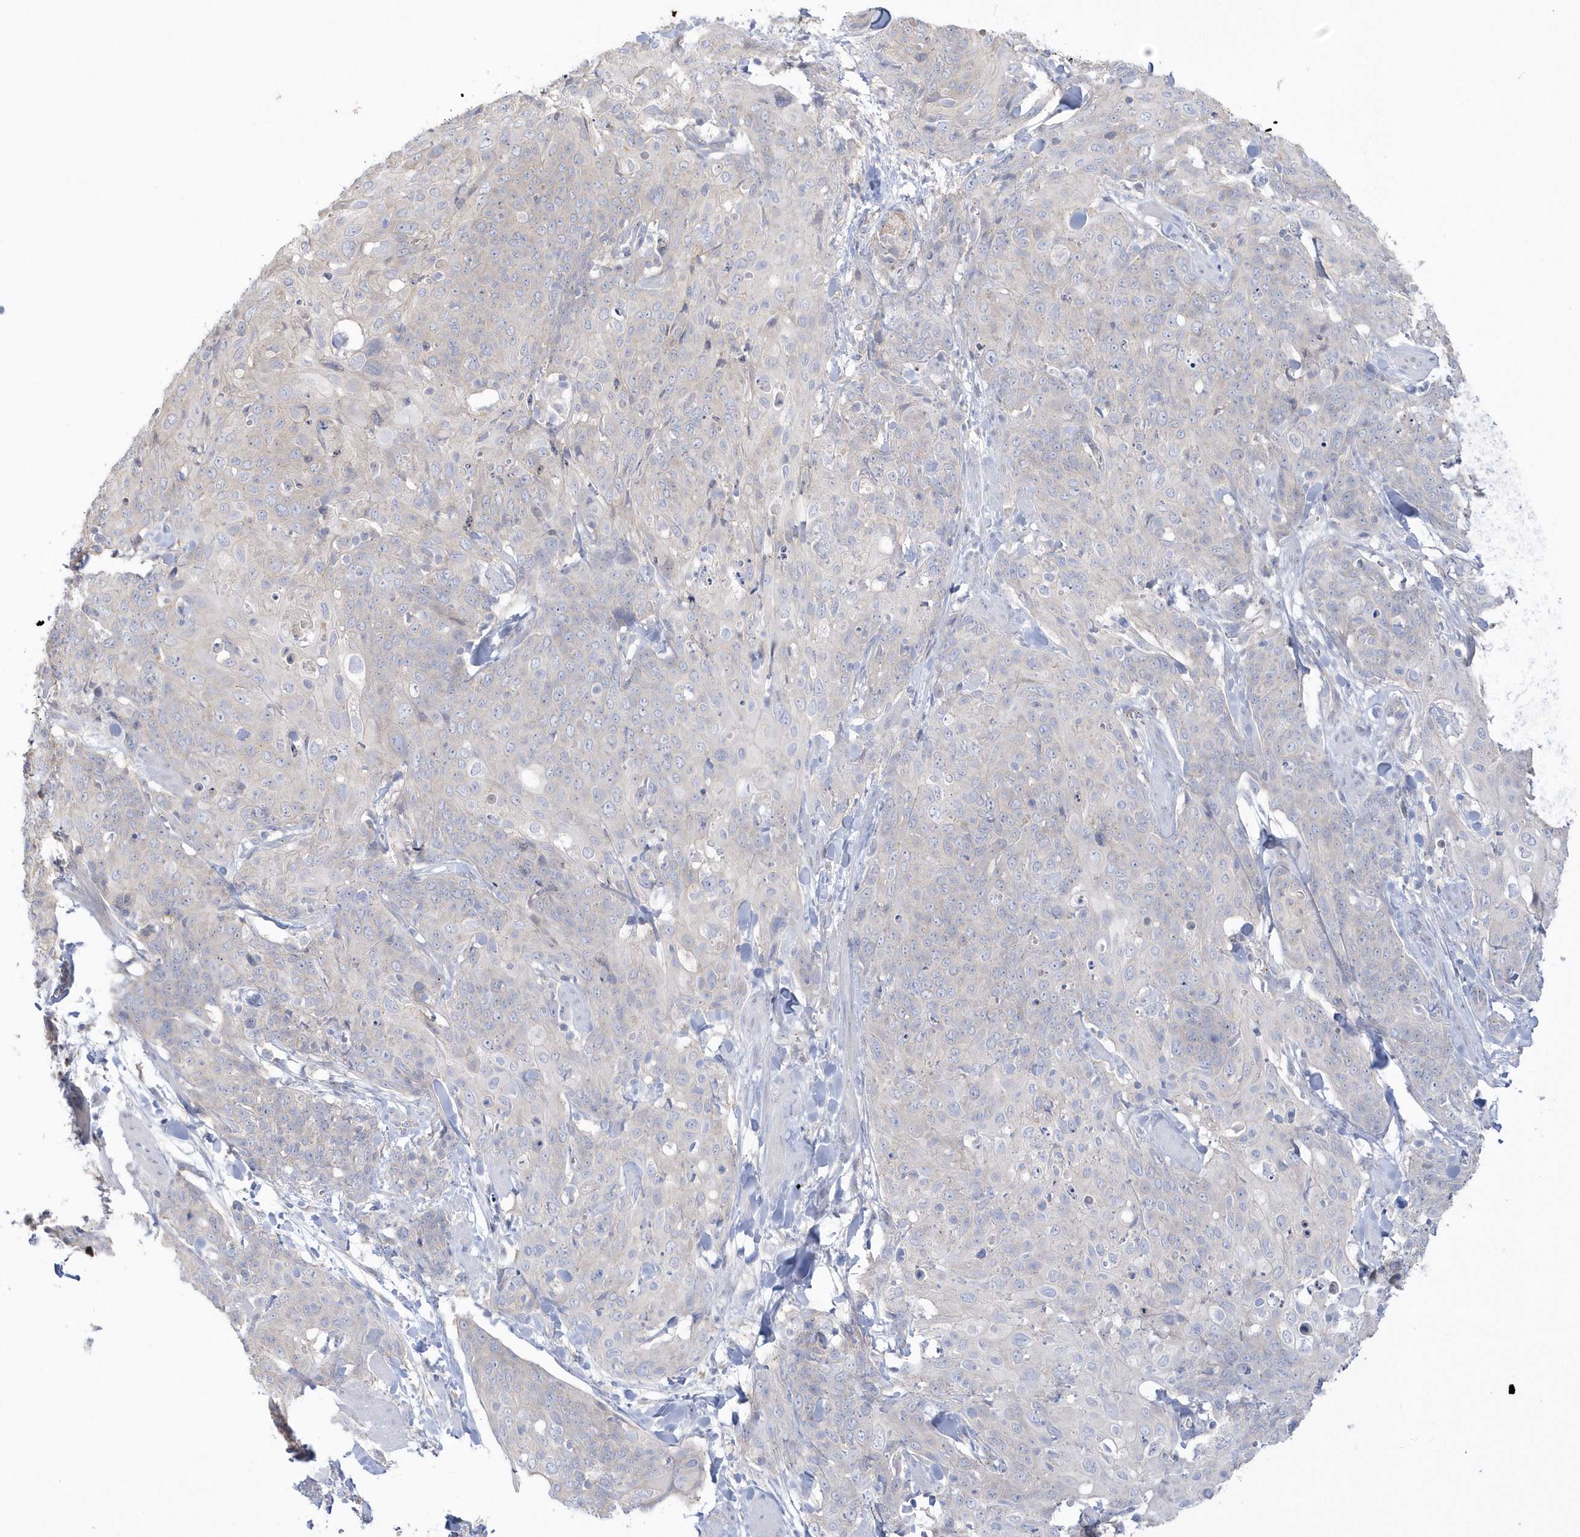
{"staining": {"intensity": "negative", "quantity": "none", "location": "none"}, "tissue": "skin cancer", "cell_type": "Tumor cells", "image_type": "cancer", "snomed": [{"axis": "morphology", "description": "Squamous cell carcinoma, NOS"}, {"axis": "topography", "description": "Skin"}, {"axis": "topography", "description": "Vulva"}], "caption": "This is a histopathology image of IHC staining of skin cancer, which shows no staining in tumor cells.", "gene": "SEMA3D", "patient": {"sex": "female", "age": 85}}